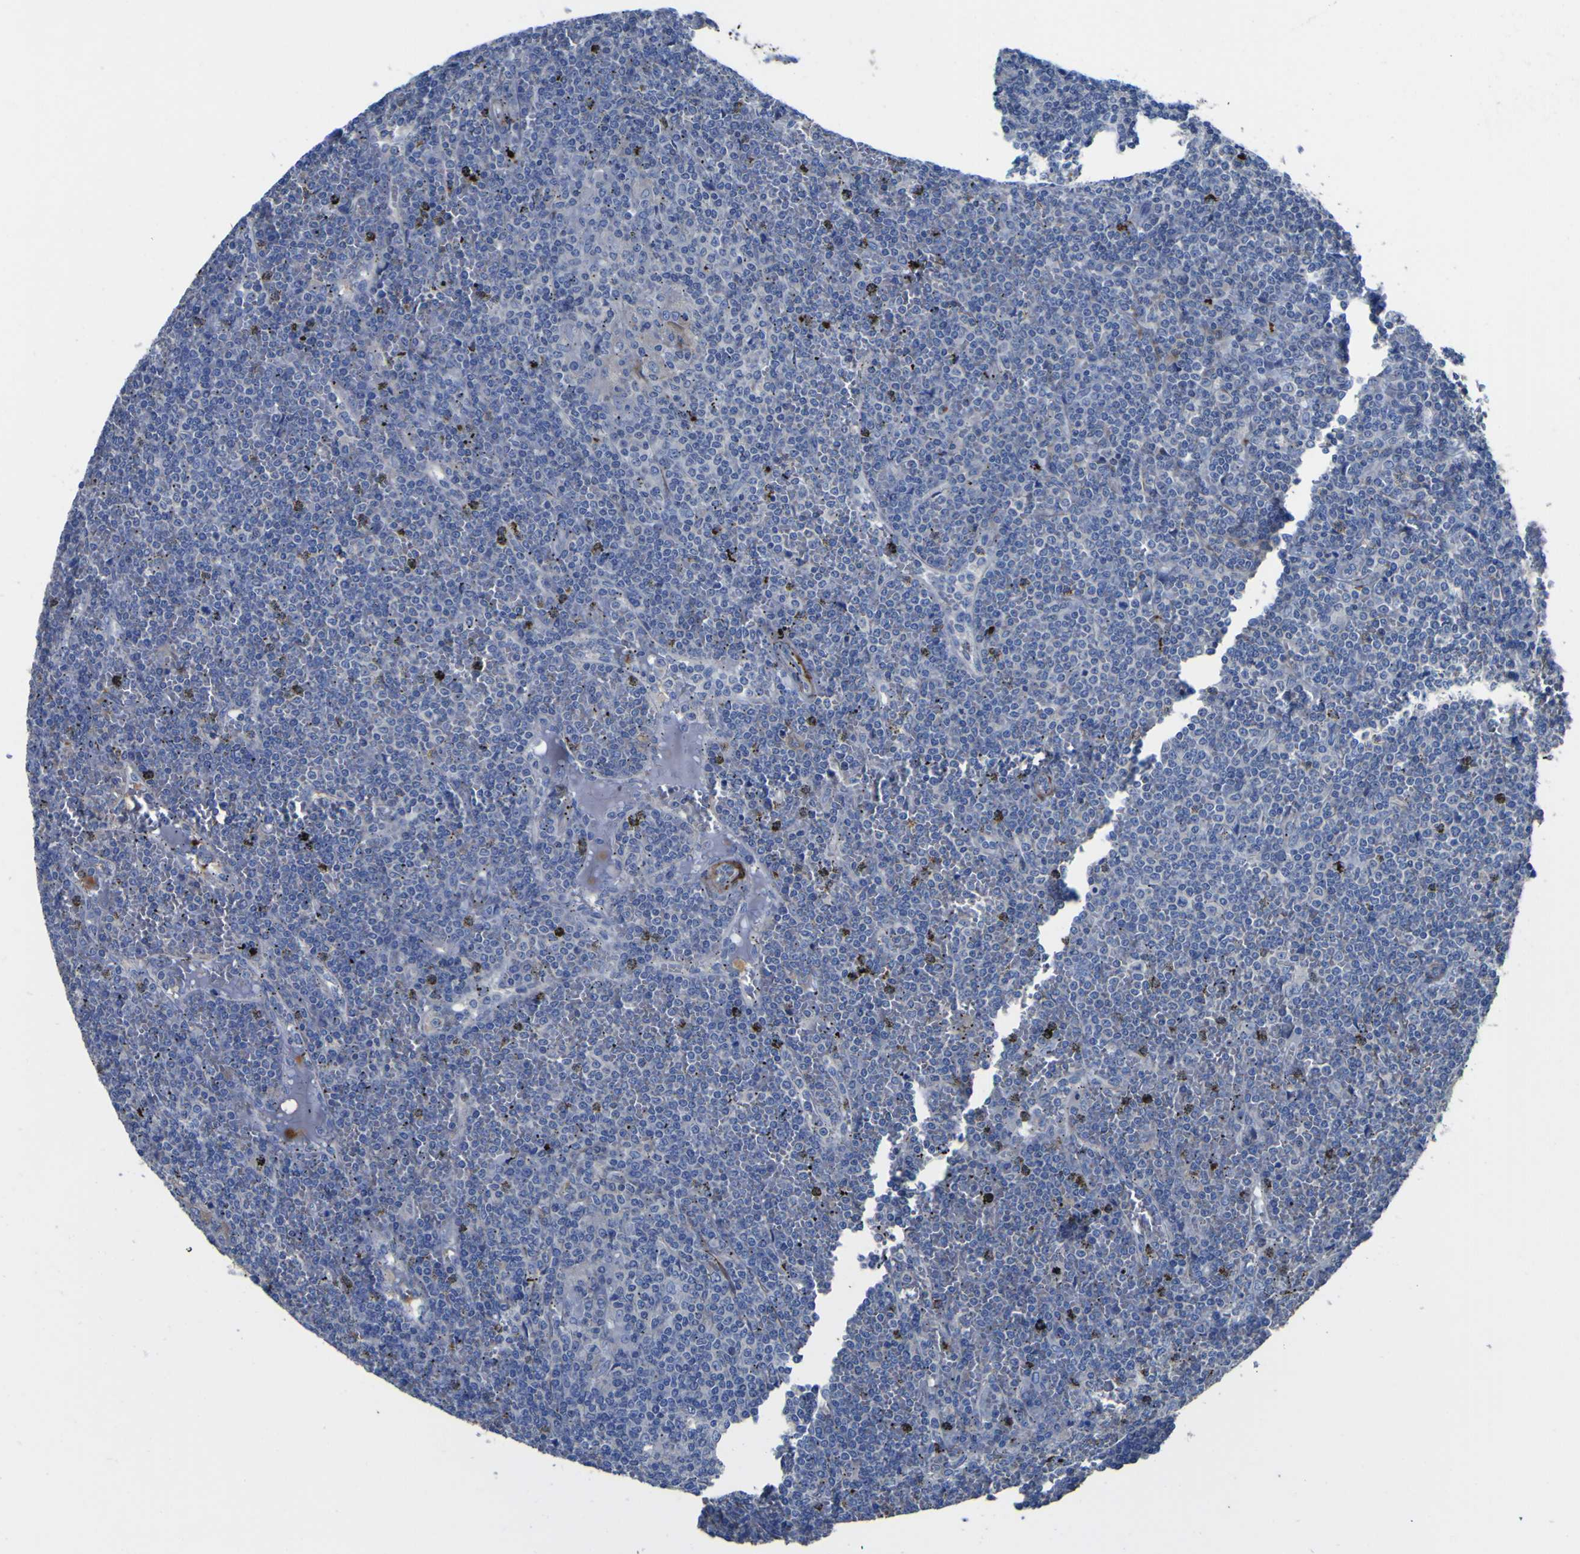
{"staining": {"intensity": "negative", "quantity": "none", "location": "none"}, "tissue": "lymphoma", "cell_type": "Tumor cells", "image_type": "cancer", "snomed": [{"axis": "morphology", "description": "Malignant lymphoma, non-Hodgkin's type, Low grade"}, {"axis": "topography", "description": "Spleen"}], "caption": "High power microscopy micrograph of an immunohistochemistry (IHC) histopathology image of lymphoma, revealing no significant staining in tumor cells. The staining was performed using DAB (3,3'-diaminobenzidine) to visualize the protein expression in brown, while the nuclei were stained in blue with hematoxylin (Magnification: 20x).", "gene": "AGO4", "patient": {"sex": "female", "age": 19}}